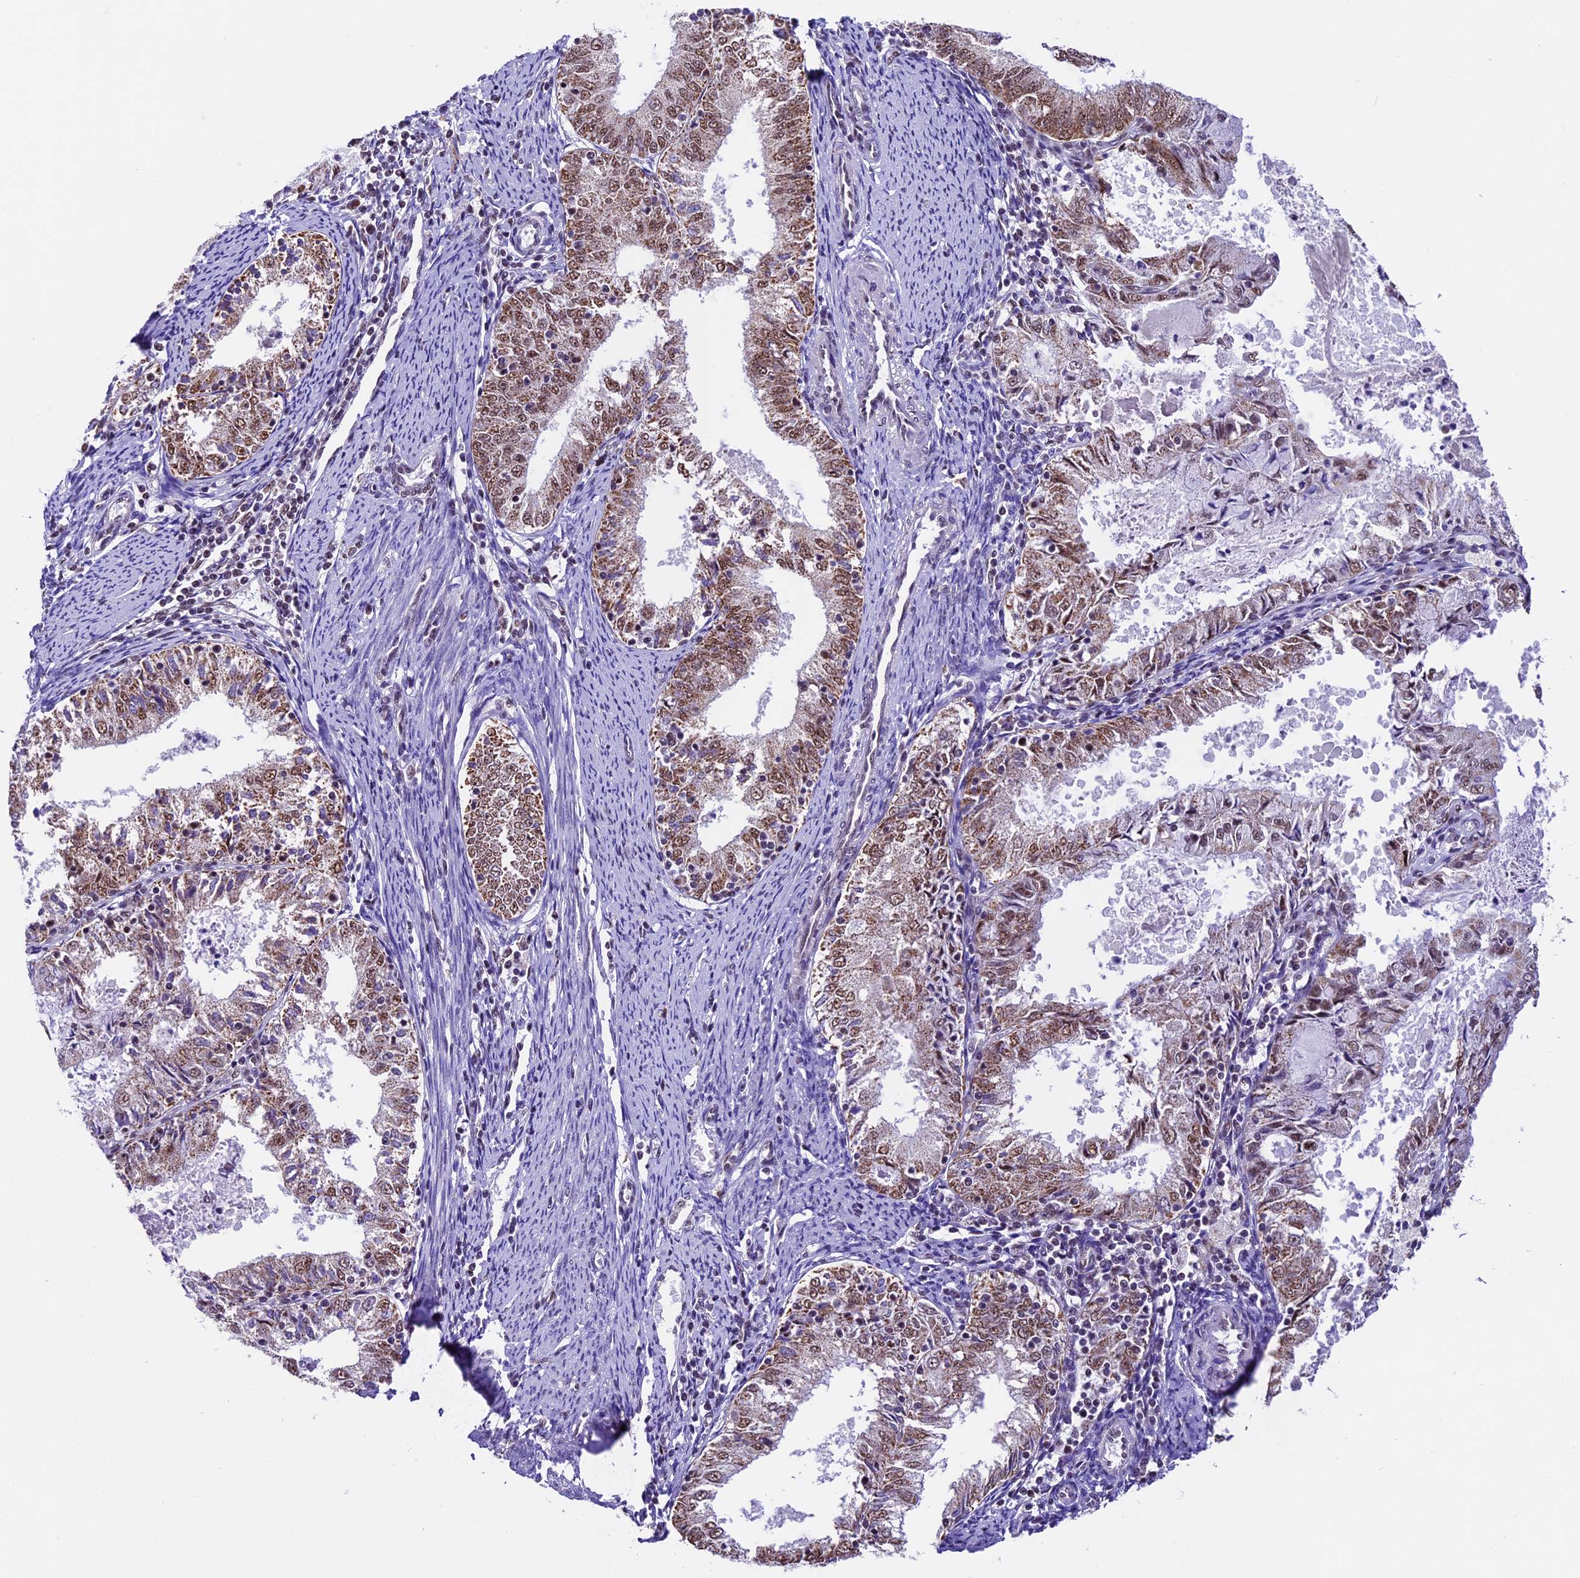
{"staining": {"intensity": "moderate", "quantity": ">75%", "location": "cytoplasmic/membranous,nuclear"}, "tissue": "endometrial cancer", "cell_type": "Tumor cells", "image_type": "cancer", "snomed": [{"axis": "morphology", "description": "Adenocarcinoma, NOS"}, {"axis": "topography", "description": "Endometrium"}], "caption": "Tumor cells reveal medium levels of moderate cytoplasmic/membranous and nuclear staining in about >75% of cells in human endometrial cancer. (IHC, brightfield microscopy, high magnification).", "gene": "CARS2", "patient": {"sex": "female", "age": 57}}